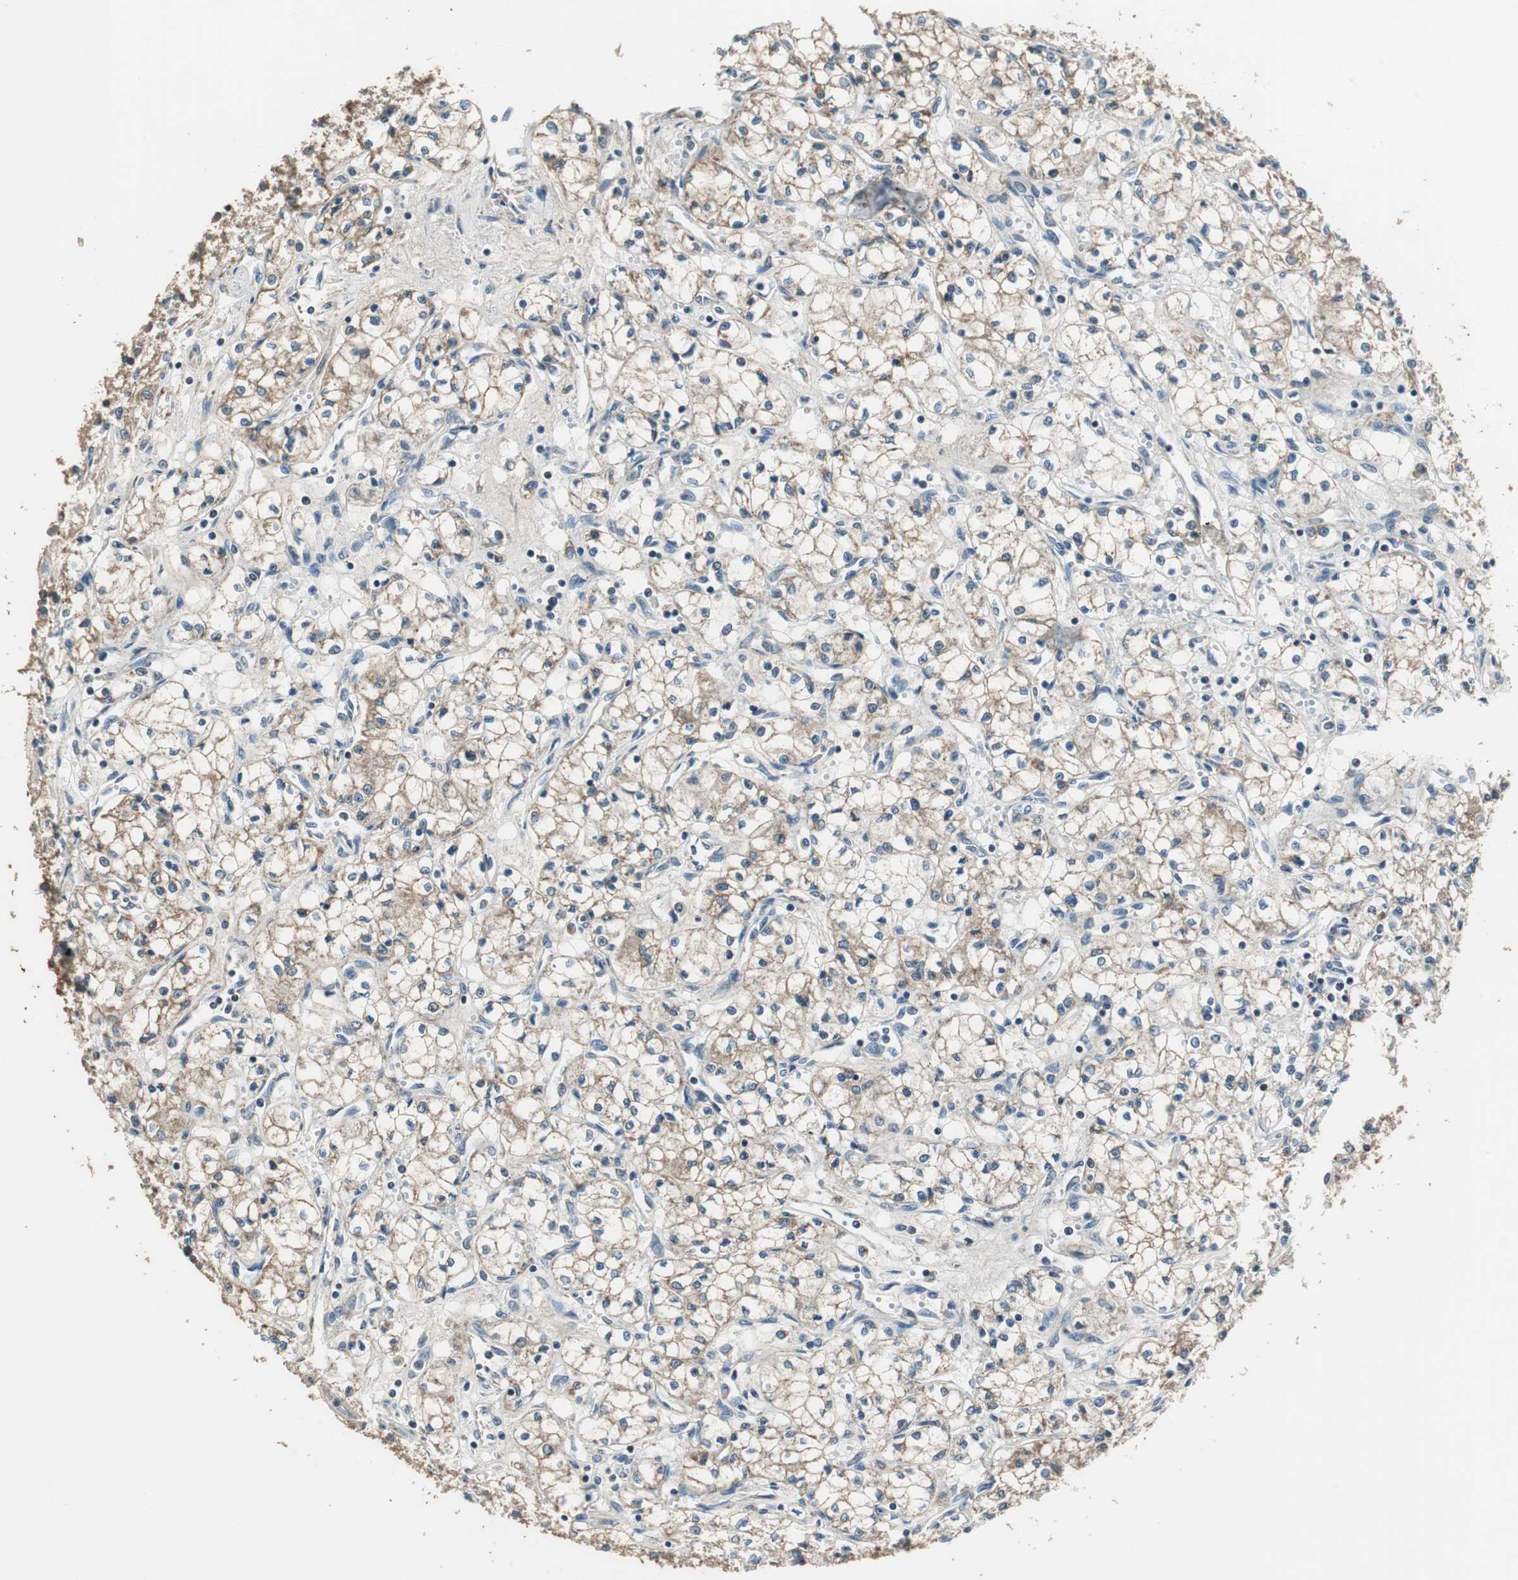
{"staining": {"intensity": "weak", "quantity": "25%-75%", "location": "cytoplasmic/membranous"}, "tissue": "renal cancer", "cell_type": "Tumor cells", "image_type": "cancer", "snomed": [{"axis": "morphology", "description": "Normal tissue, NOS"}, {"axis": "morphology", "description": "Adenocarcinoma, NOS"}, {"axis": "topography", "description": "Kidney"}], "caption": "Protein analysis of renal cancer tissue shows weak cytoplasmic/membranous staining in about 25%-75% of tumor cells.", "gene": "MSTO1", "patient": {"sex": "male", "age": 59}}